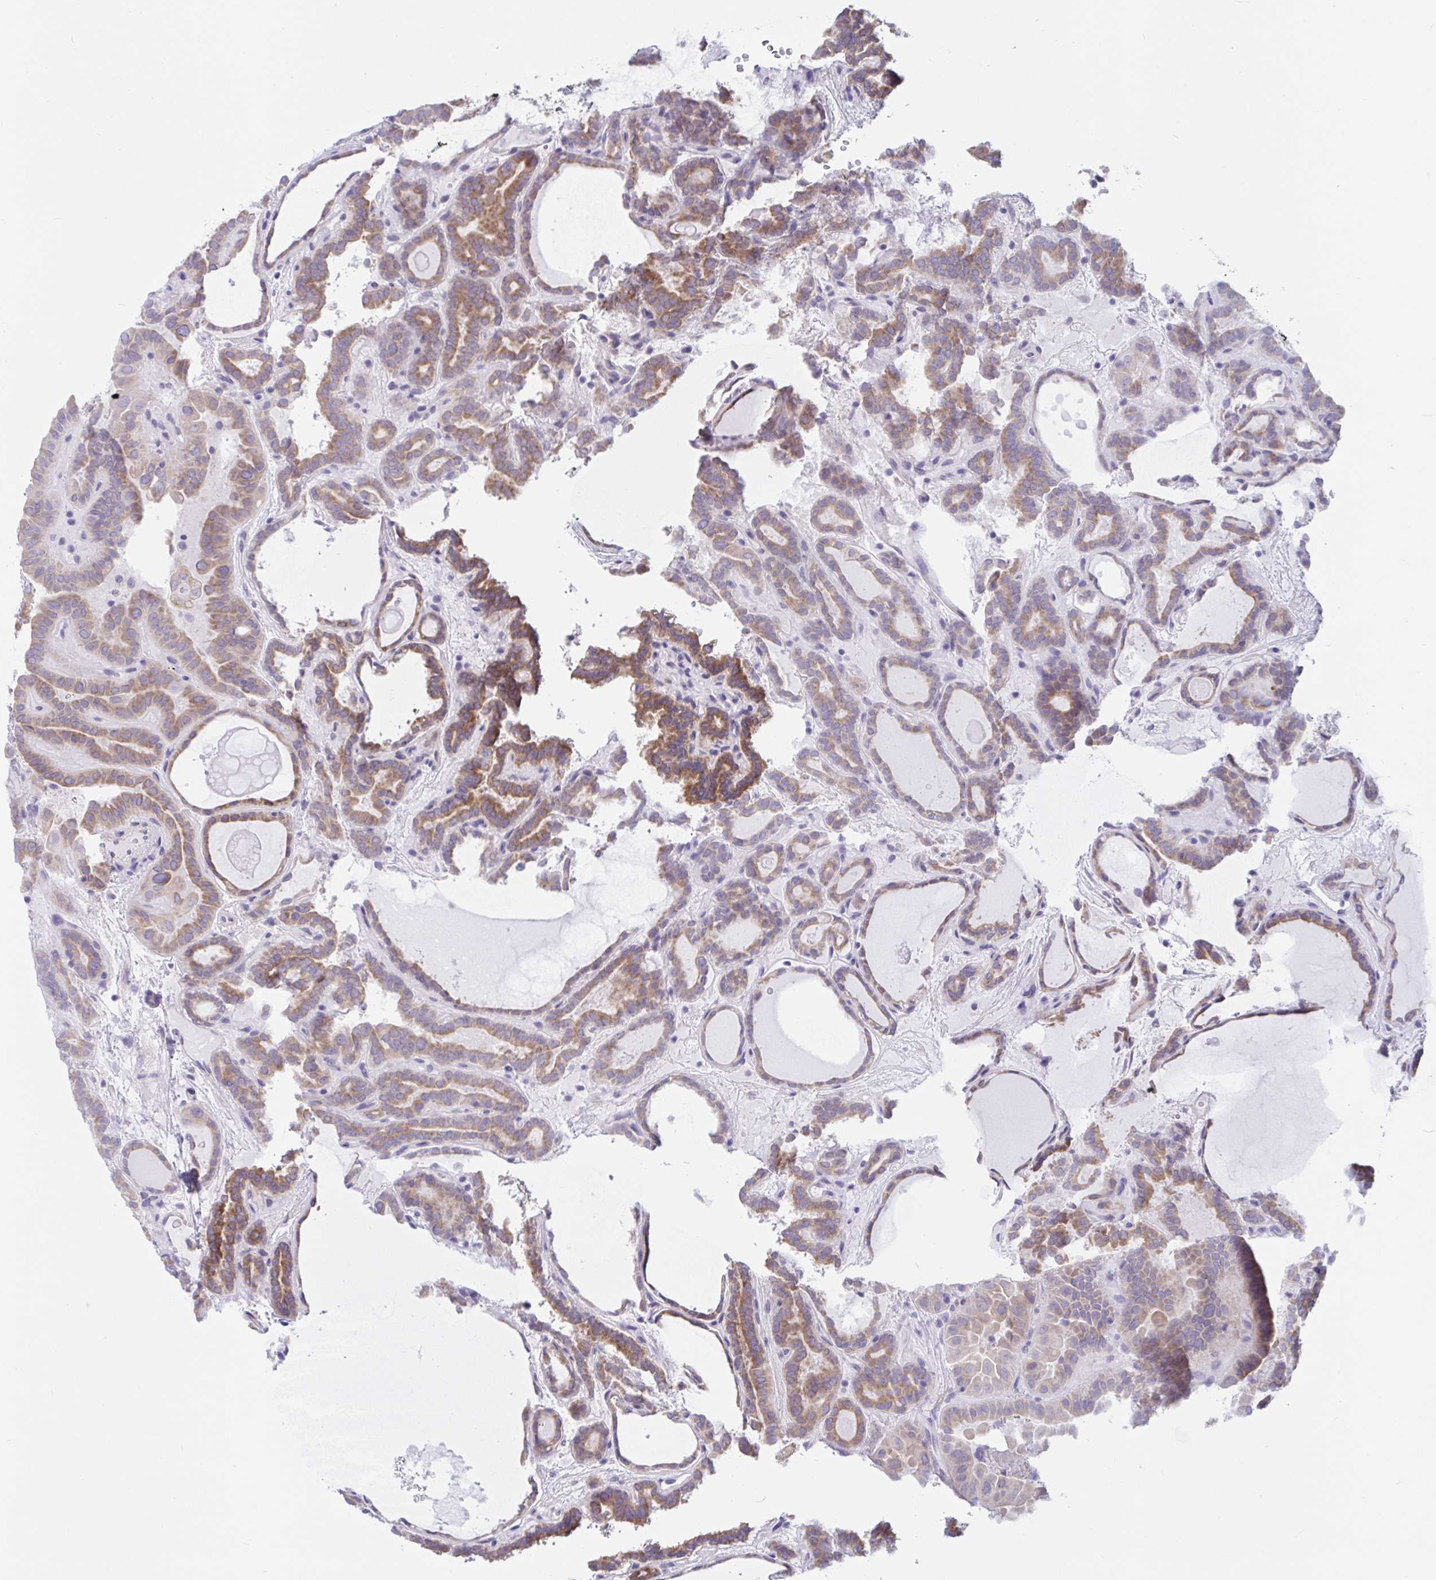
{"staining": {"intensity": "moderate", "quantity": "25%-75%", "location": "cytoplasmic/membranous"}, "tissue": "thyroid cancer", "cell_type": "Tumor cells", "image_type": "cancer", "snomed": [{"axis": "morphology", "description": "Papillary adenocarcinoma, NOS"}, {"axis": "topography", "description": "Thyroid gland"}], "caption": "A brown stain labels moderate cytoplasmic/membranous positivity of a protein in human thyroid papillary adenocarcinoma tumor cells. (Stains: DAB (3,3'-diaminobenzidine) in brown, nuclei in blue, Microscopy: brightfield microscopy at high magnification).", "gene": "CAMLG", "patient": {"sex": "female", "age": 46}}